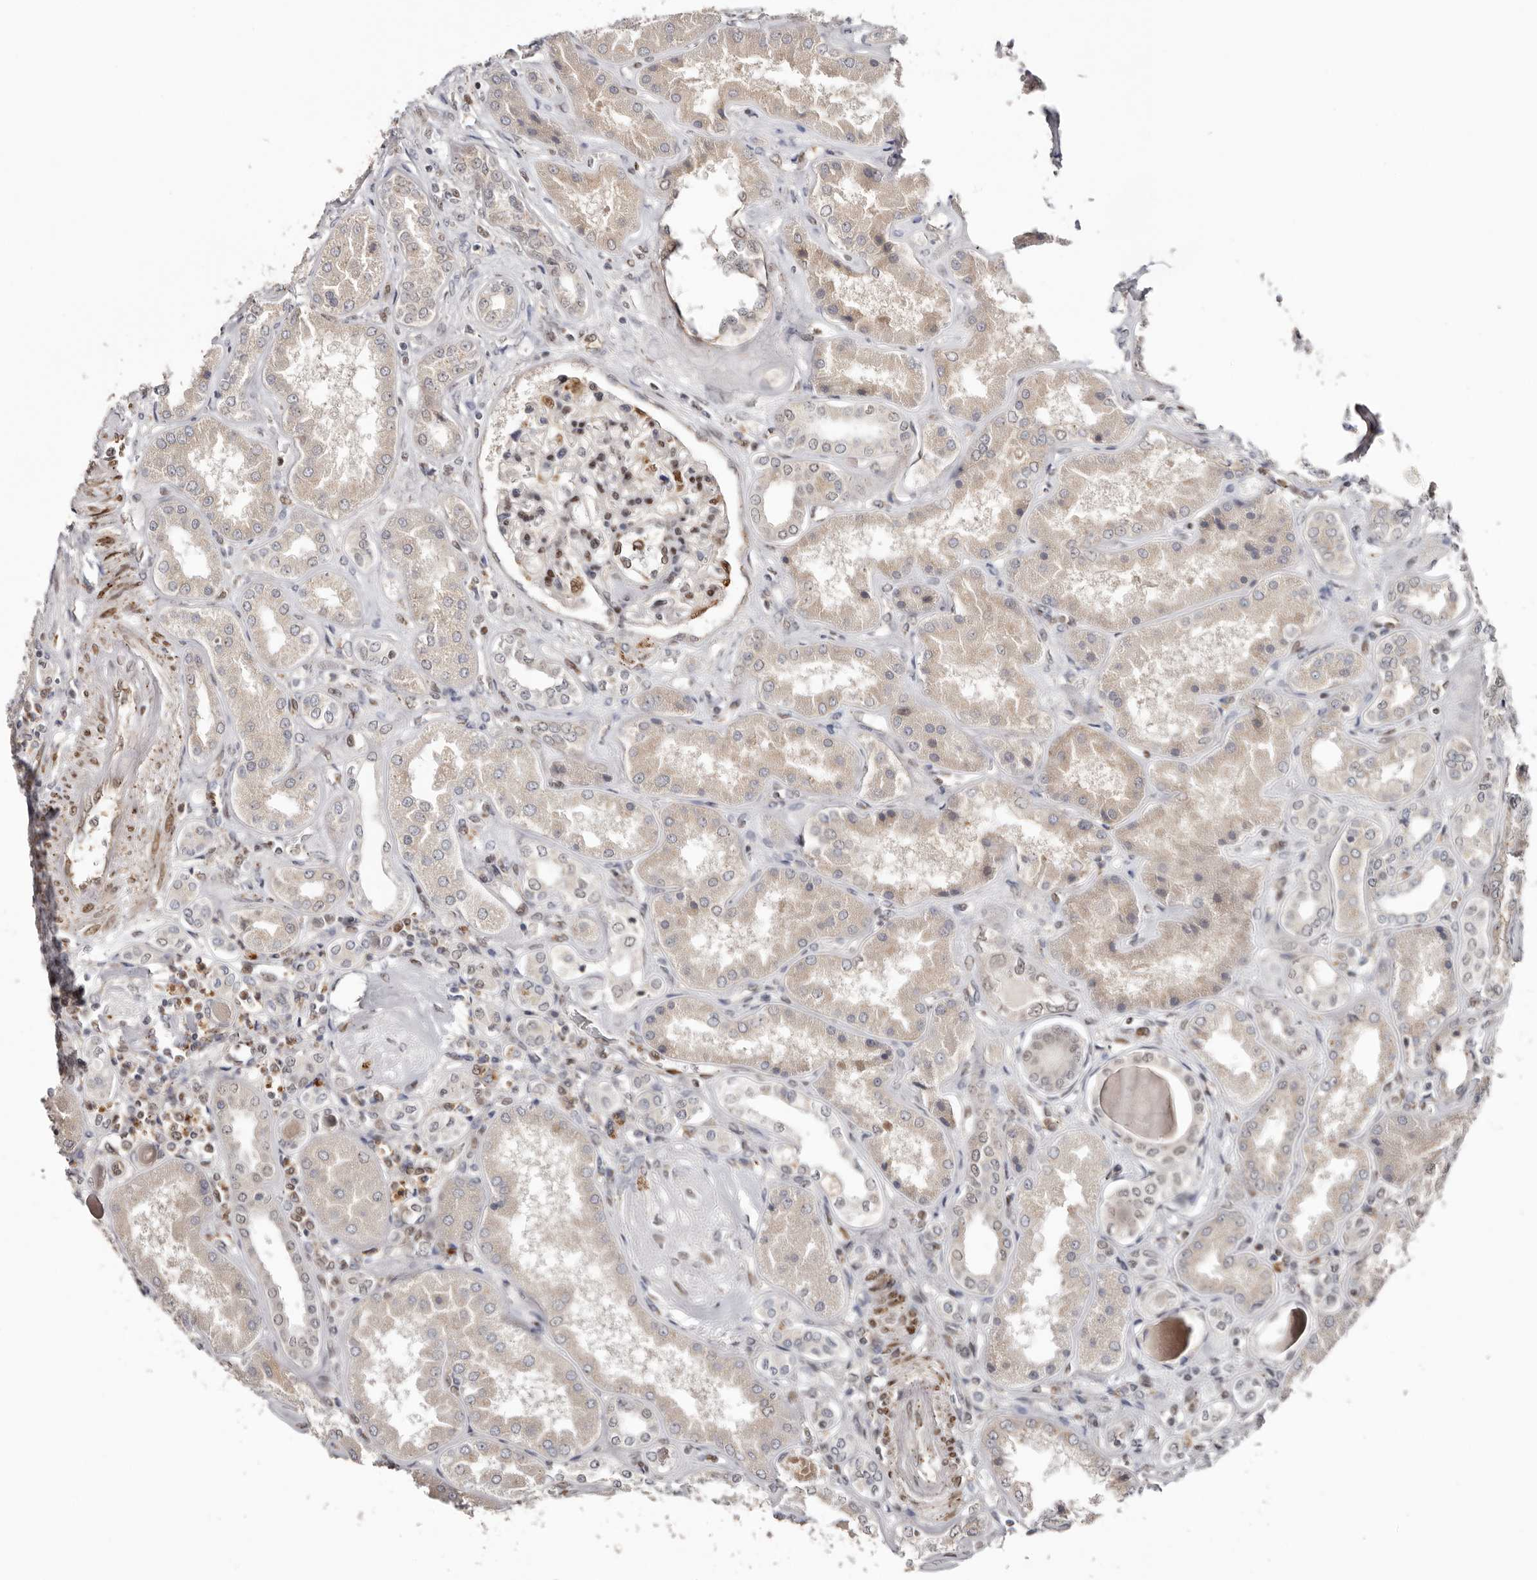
{"staining": {"intensity": "moderate", "quantity": ">75%", "location": "nuclear"}, "tissue": "kidney", "cell_type": "Cells in glomeruli", "image_type": "normal", "snomed": [{"axis": "morphology", "description": "Normal tissue, NOS"}, {"axis": "topography", "description": "Kidney"}], "caption": "An image of kidney stained for a protein reveals moderate nuclear brown staining in cells in glomeruli. Using DAB (brown) and hematoxylin (blue) stains, captured at high magnification using brightfield microscopy.", "gene": "SMAD7", "patient": {"sex": "female", "age": 56}}